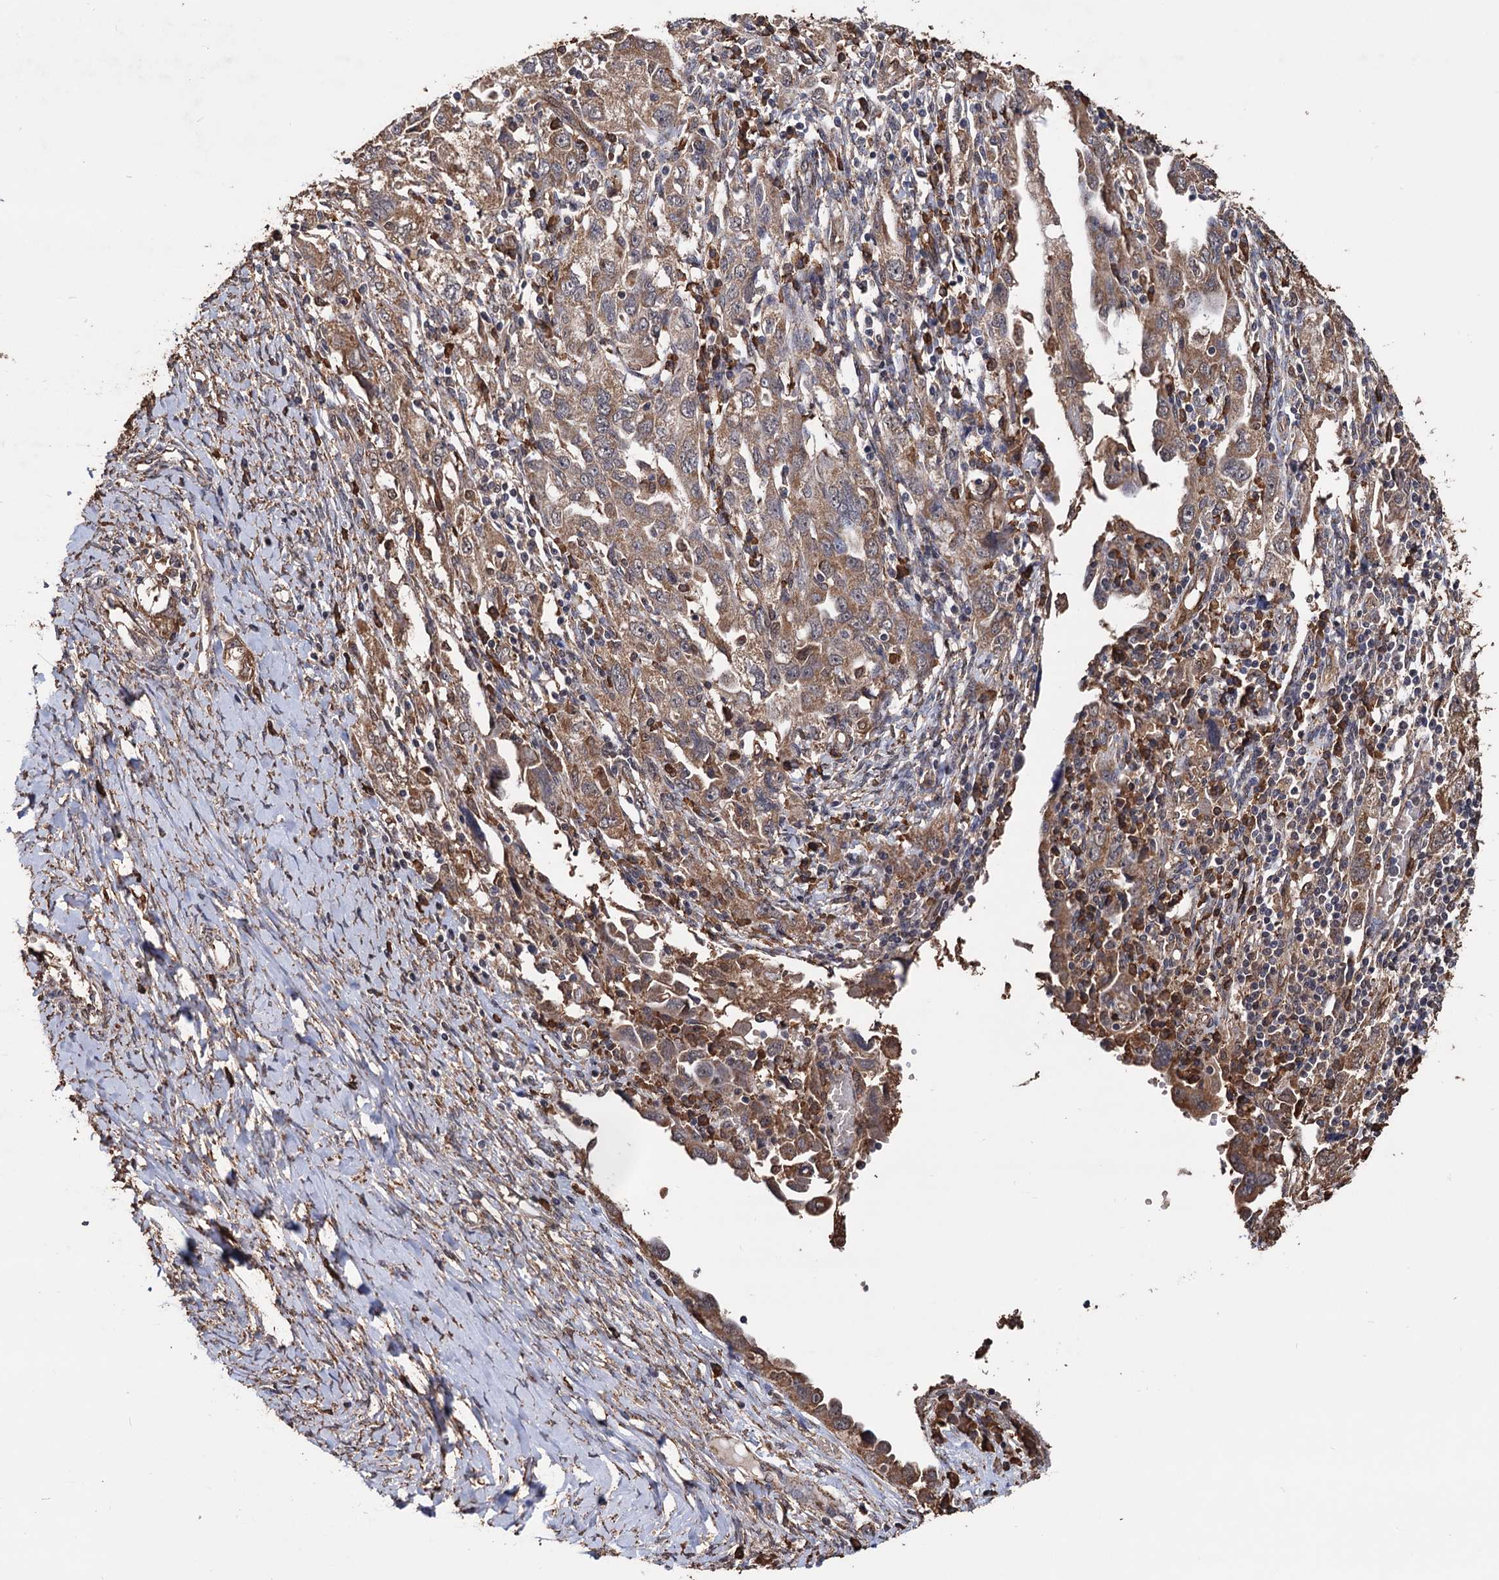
{"staining": {"intensity": "moderate", "quantity": ">75%", "location": "cytoplasmic/membranous"}, "tissue": "ovarian cancer", "cell_type": "Tumor cells", "image_type": "cancer", "snomed": [{"axis": "morphology", "description": "Carcinoma, NOS"}, {"axis": "morphology", "description": "Cystadenocarcinoma, serous, NOS"}, {"axis": "topography", "description": "Ovary"}], "caption": "Immunohistochemical staining of serous cystadenocarcinoma (ovarian) shows medium levels of moderate cytoplasmic/membranous expression in approximately >75% of tumor cells. The protein is stained brown, and the nuclei are stained in blue (DAB IHC with brightfield microscopy, high magnification).", "gene": "TBC1D12", "patient": {"sex": "female", "age": 69}}